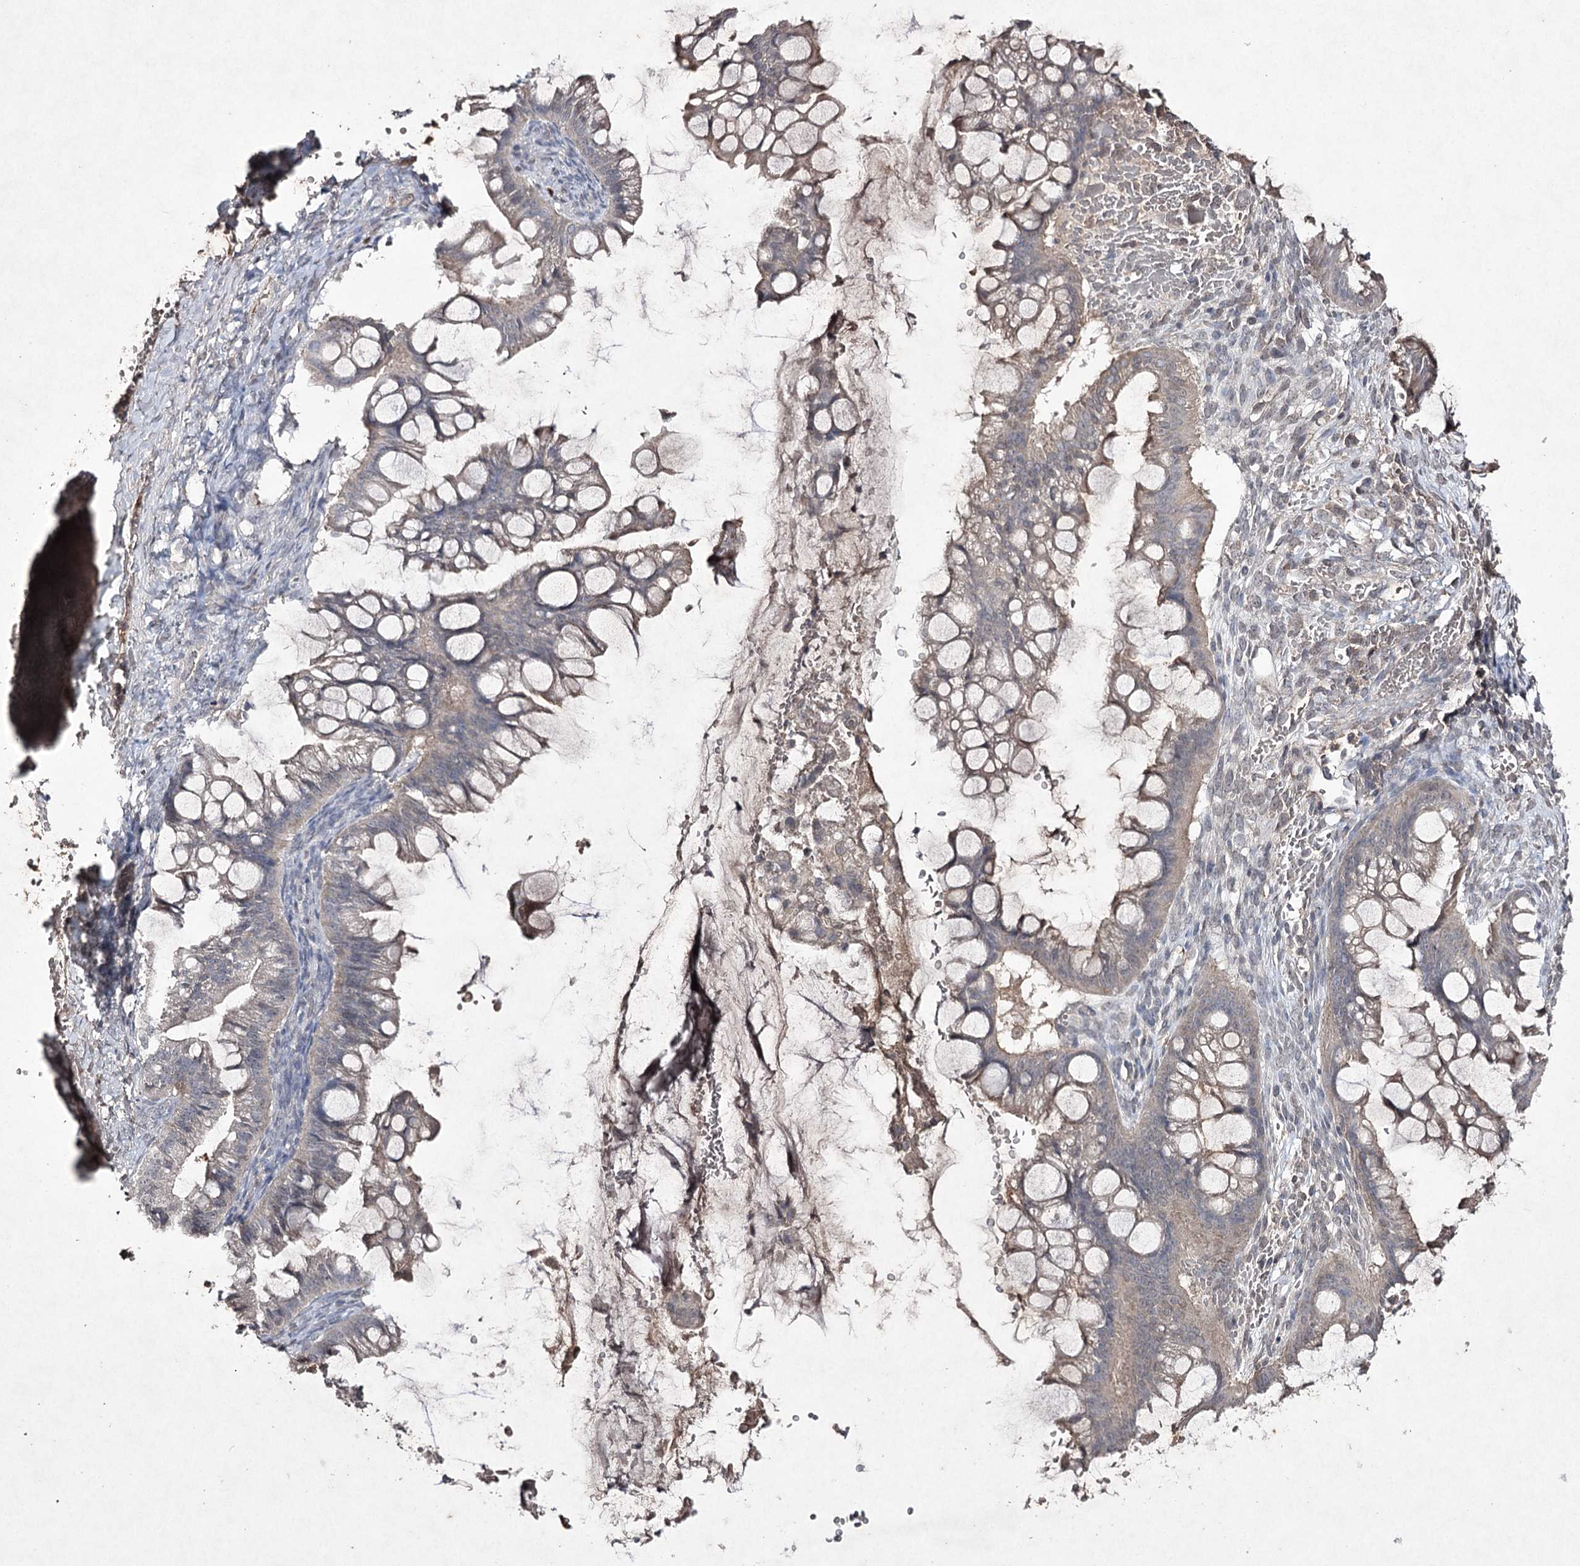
{"staining": {"intensity": "weak", "quantity": "<25%", "location": "cytoplasmic/membranous"}, "tissue": "ovarian cancer", "cell_type": "Tumor cells", "image_type": "cancer", "snomed": [{"axis": "morphology", "description": "Cystadenocarcinoma, mucinous, NOS"}, {"axis": "topography", "description": "Ovary"}], "caption": "The immunohistochemistry (IHC) micrograph has no significant staining in tumor cells of ovarian mucinous cystadenocarcinoma tissue. (IHC, brightfield microscopy, high magnification).", "gene": "SYNGR3", "patient": {"sex": "female", "age": 73}}